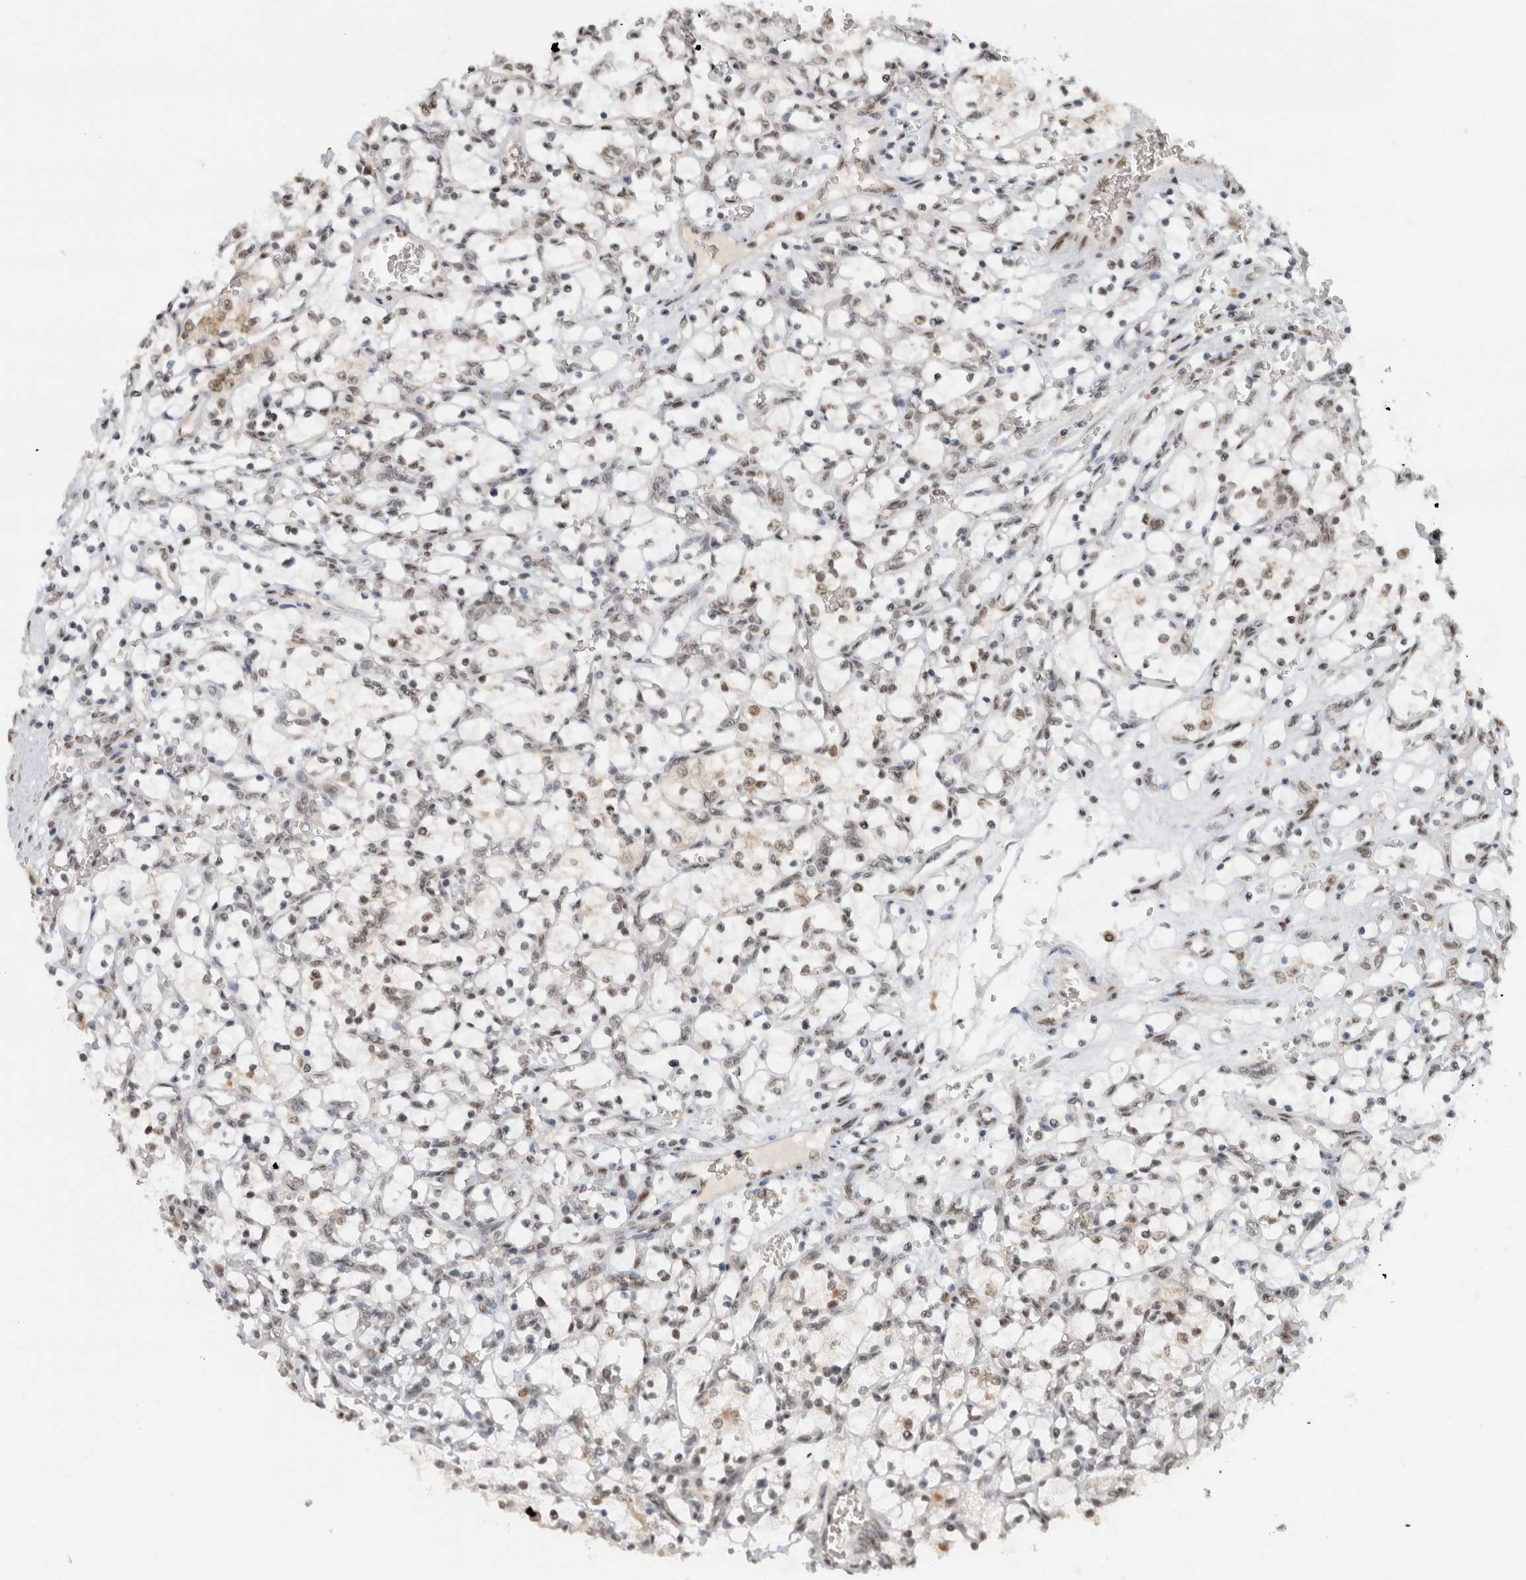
{"staining": {"intensity": "negative", "quantity": "none", "location": "none"}, "tissue": "renal cancer", "cell_type": "Tumor cells", "image_type": "cancer", "snomed": [{"axis": "morphology", "description": "Adenocarcinoma, NOS"}, {"axis": "topography", "description": "Kidney"}], "caption": "Tumor cells show no significant positivity in renal cancer.", "gene": "NCAPG2", "patient": {"sex": "female", "age": 69}}